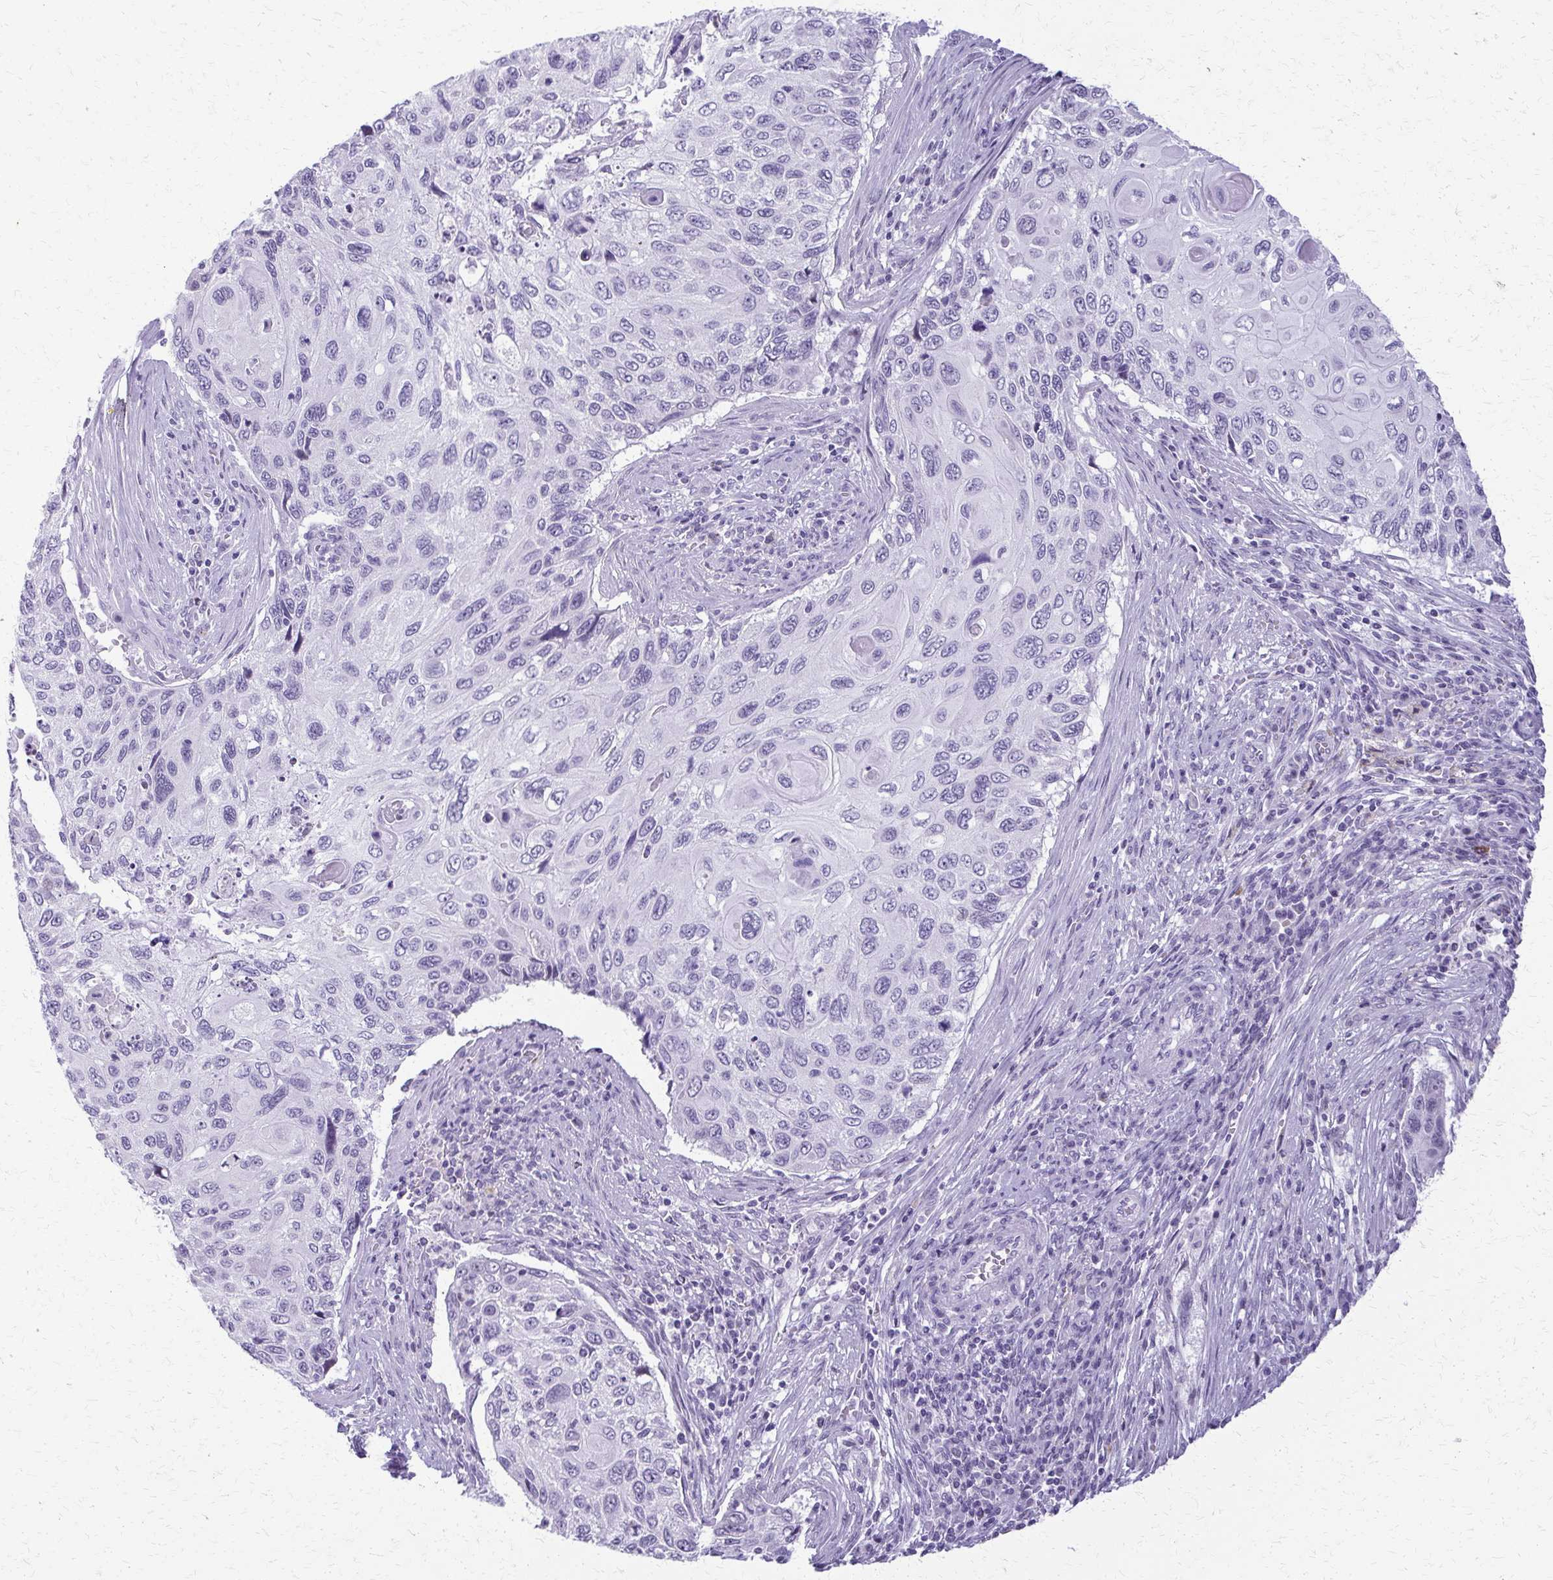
{"staining": {"intensity": "negative", "quantity": "none", "location": "none"}, "tissue": "cervical cancer", "cell_type": "Tumor cells", "image_type": "cancer", "snomed": [{"axis": "morphology", "description": "Squamous cell carcinoma, NOS"}, {"axis": "topography", "description": "Cervix"}], "caption": "Image shows no significant protein expression in tumor cells of cervical squamous cell carcinoma. (Stains: DAB IHC with hematoxylin counter stain, Microscopy: brightfield microscopy at high magnification).", "gene": "FAM162B", "patient": {"sex": "female", "age": 70}}